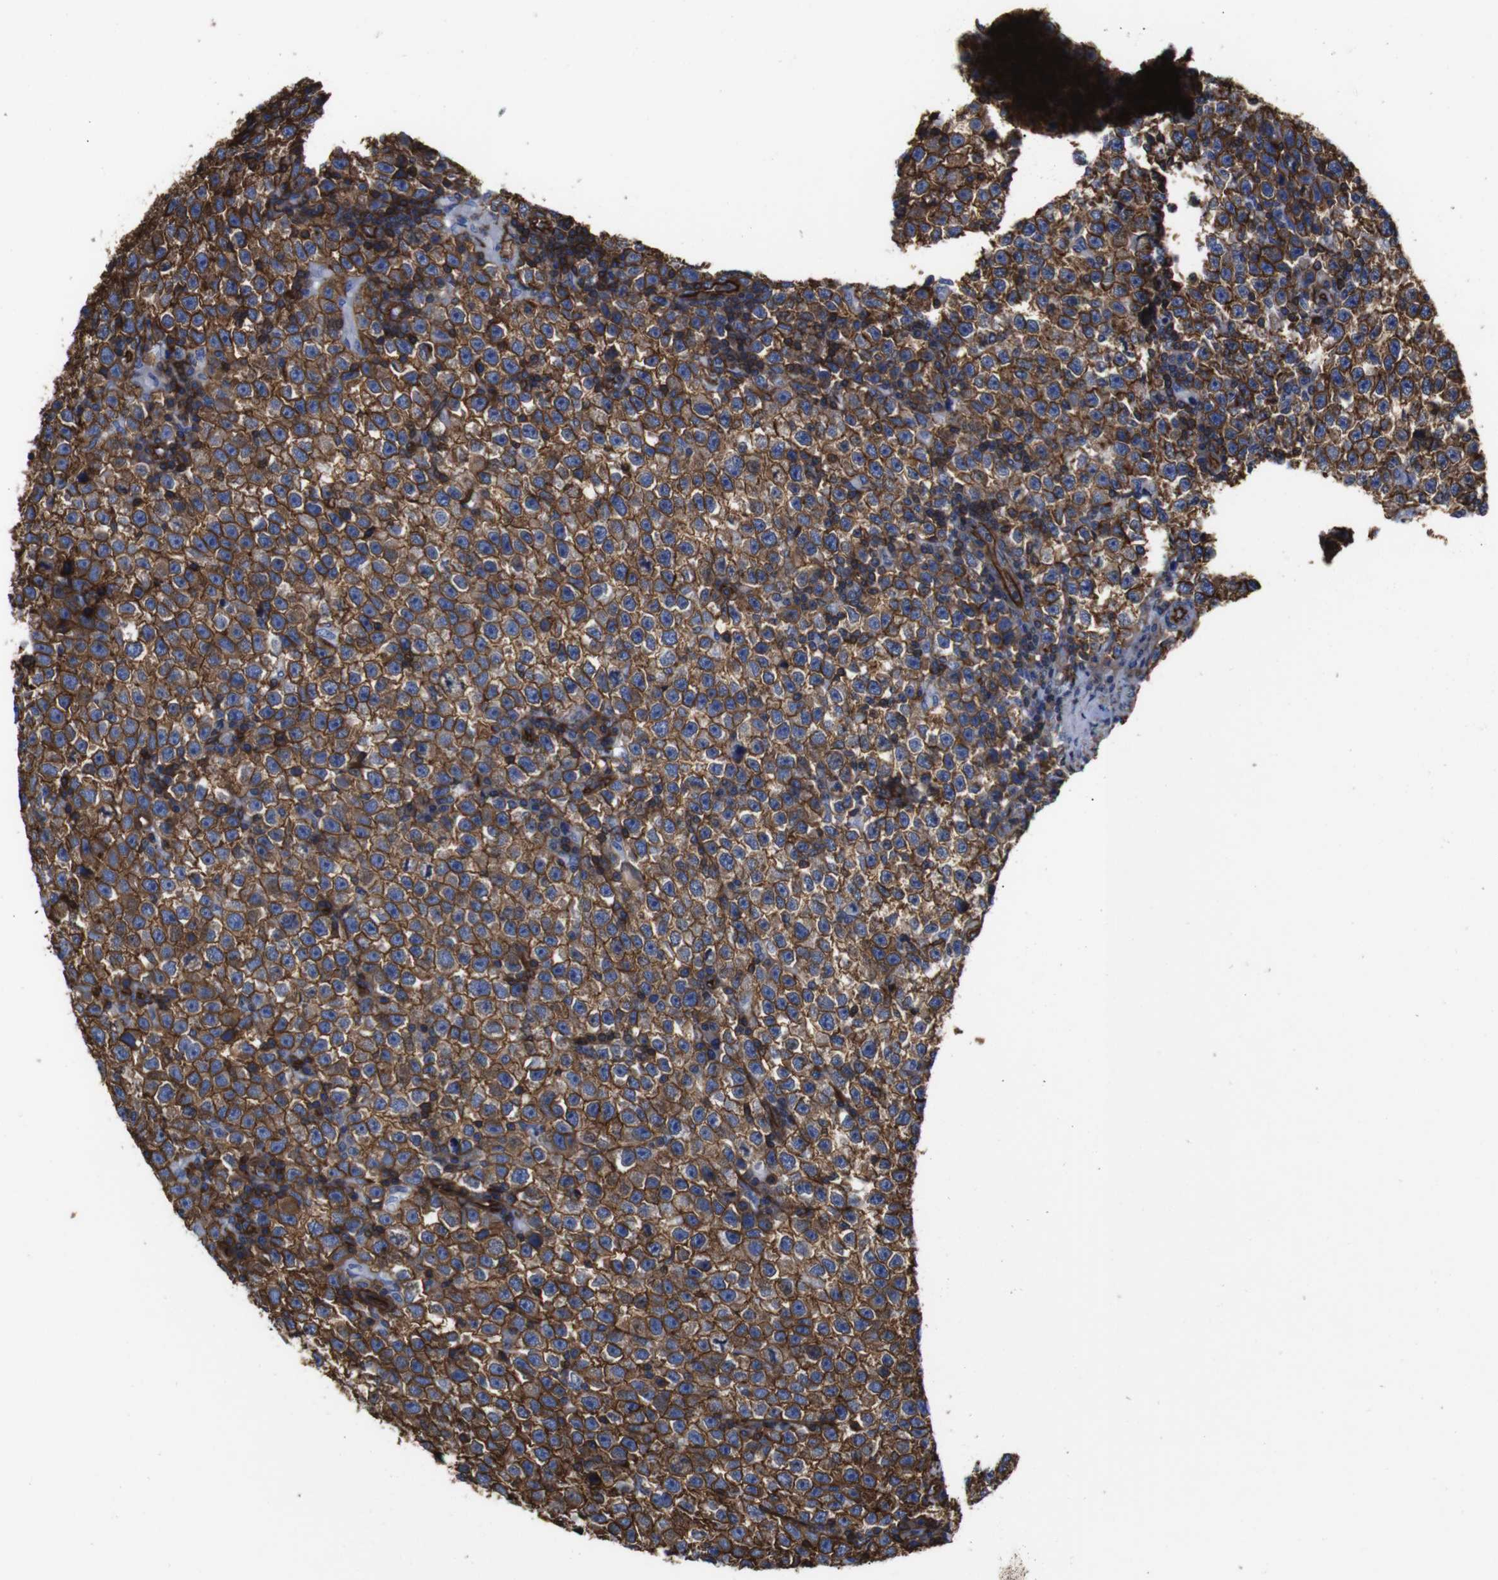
{"staining": {"intensity": "strong", "quantity": ">75%", "location": "cytoplasmic/membranous"}, "tissue": "testis cancer", "cell_type": "Tumor cells", "image_type": "cancer", "snomed": [{"axis": "morphology", "description": "Seminoma, NOS"}, {"axis": "topography", "description": "Testis"}], "caption": "IHC micrograph of neoplastic tissue: human seminoma (testis) stained using IHC demonstrates high levels of strong protein expression localized specifically in the cytoplasmic/membranous of tumor cells, appearing as a cytoplasmic/membranous brown color.", "gene": "SPTBN1", "patient": {"sex": "male", "age": 43}}